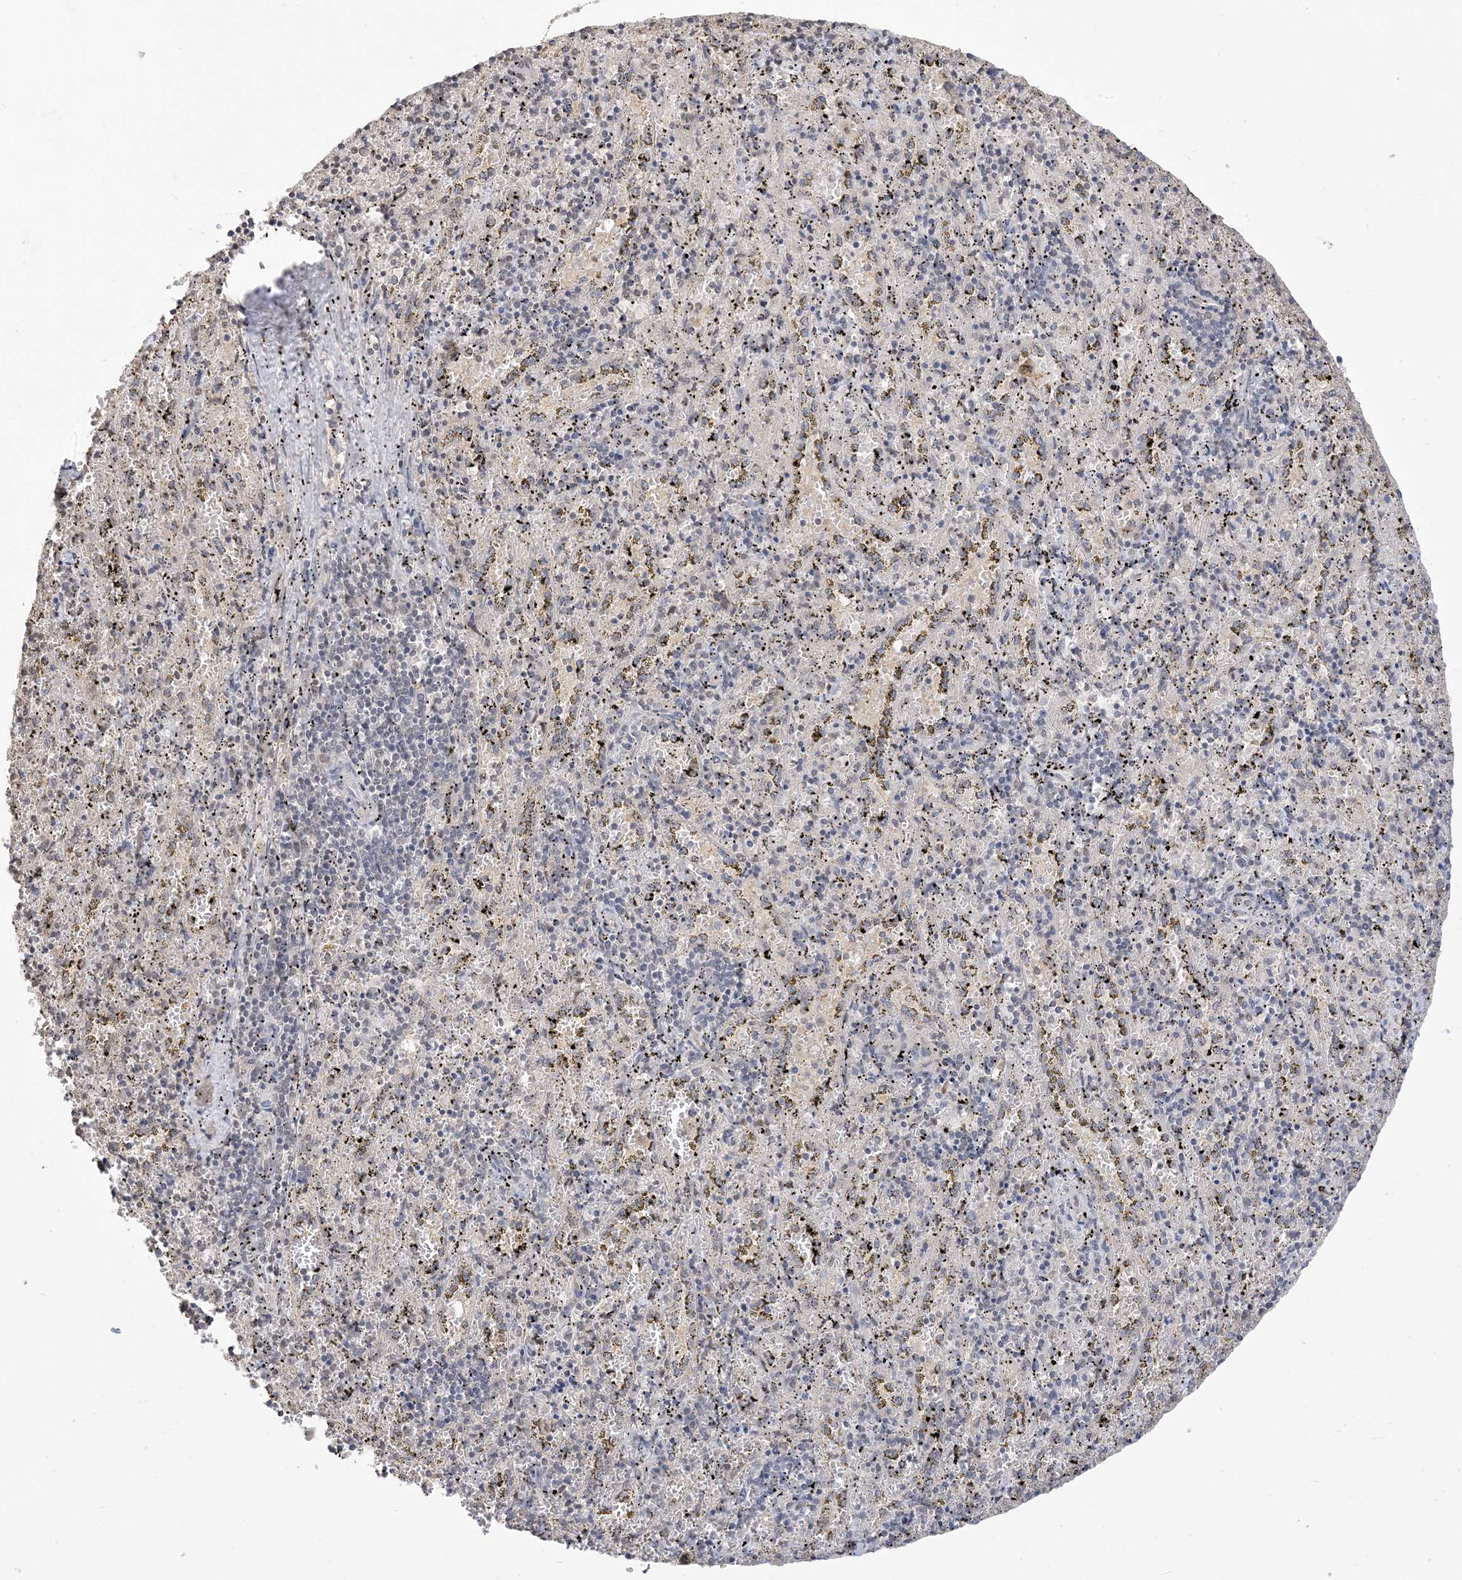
{"staining": {"intensity": "negative", "quantity": "none", "location": "none"}, "tissue": "spleen", "cell_type": "Cells in red pulp", "image_type": "normal", "snomed": [{"axis": "morphology", "description": "Normal tissue, NOS"}, {"axis": "topography", "description": "Spleen"}], "caption": "The histopathology image shows no staining of cells in red pulp in unremarkable spleen. Brightfield microscopy of immunohistochemistry (IHC) stained with DAB (brown) and hematoxylin (blue), captured at high magnification.", "gene": "RANBP9", "patient": {"sex": "male", "age": 11}}